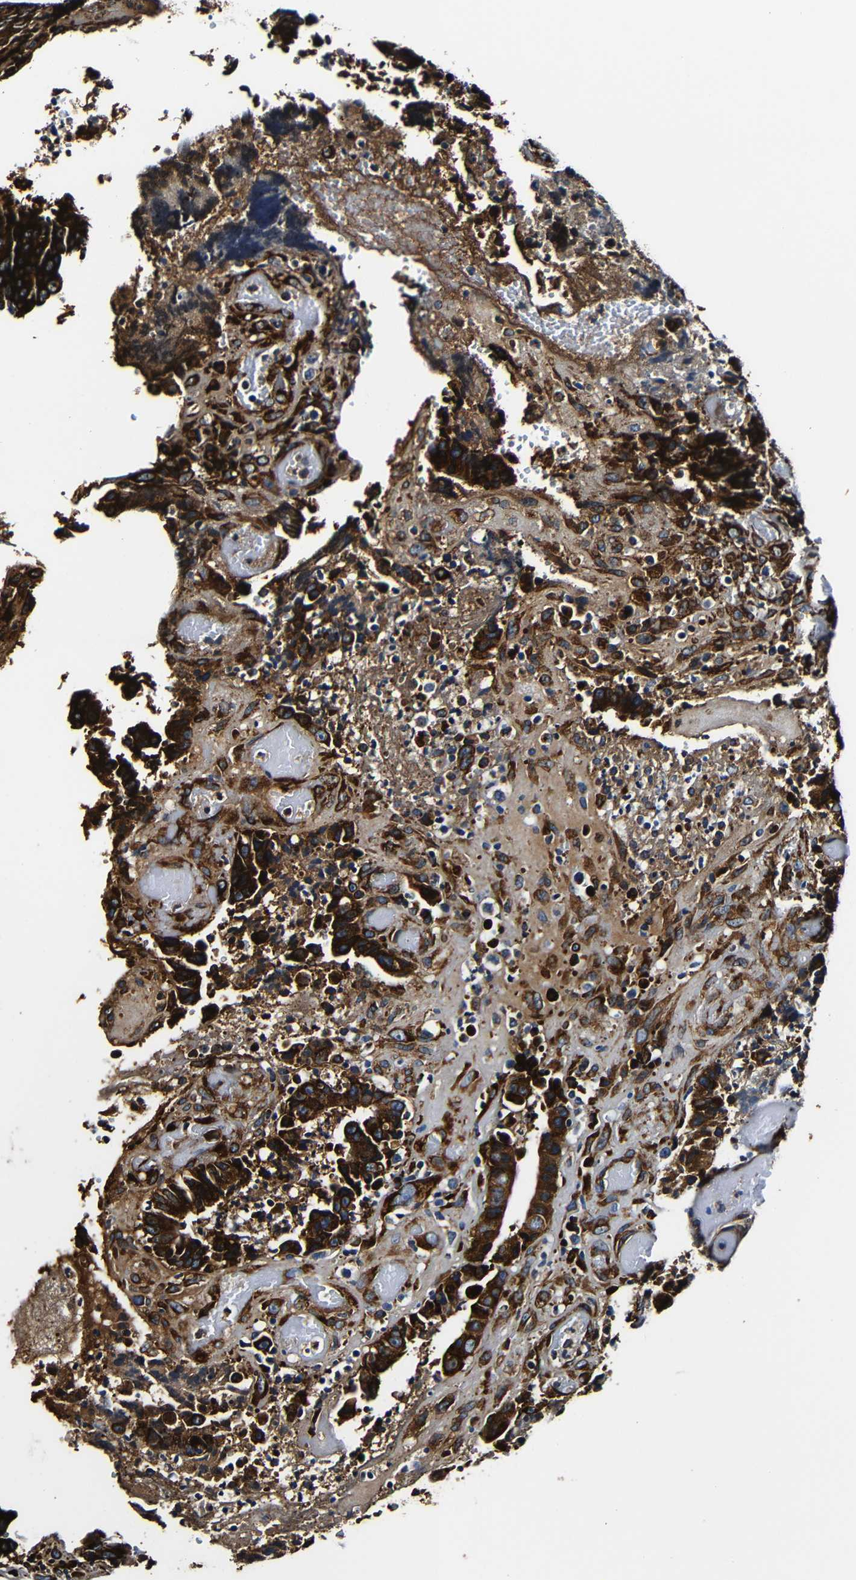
{"staining": {"intensity": "strong", "quantity": ">75%", "location": "cytoplasmic/membranous"}, "tissue": "colorectal cancer", "cell_type": "Tumor cells", "image_type": "cancer", "snomed": [{"axis": "morphology", "description": "Adenocarcinoma, NOS"}, {"axis": "topography", "description": "Rectum"}], "caption": "Strong cytoplasmic/membranous expression is appreciated in approximately >75% of tumor cells in colorectal cancer (adenocarcinoma).", "gene": "RRBP1", "patient": {"sex": "male", "age": 72}}